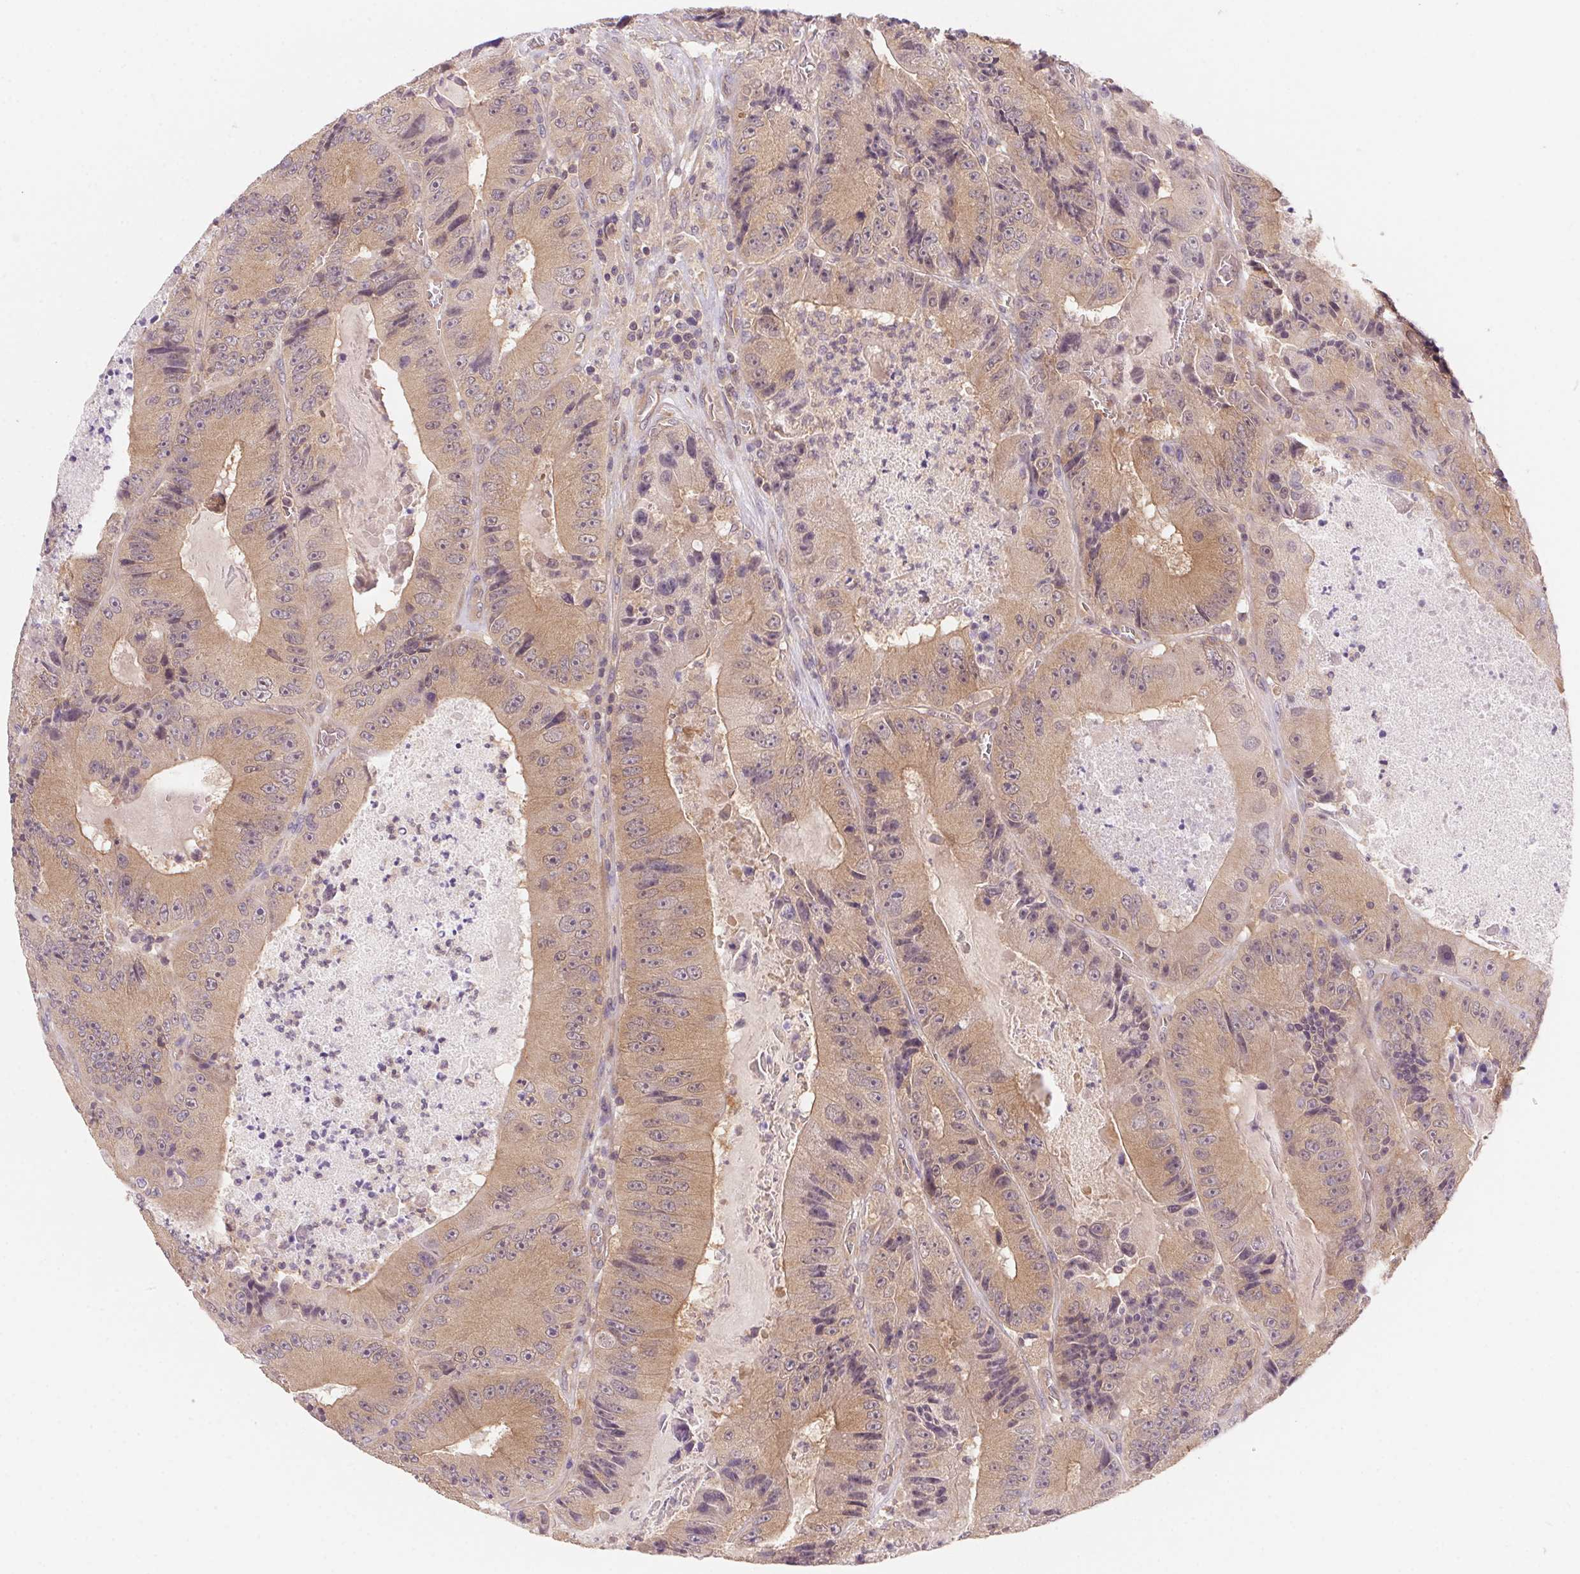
{"staining": {"intensity": "weak", "quantity": ">75%", "location": "cytoplasmic/membranous"}, "tissue": "colorectal cancer", "cell_type": "Tumor cells", "image_type": "cancer", "snomed": [{"axis": "morphology", "description": "Adenocarcinoma, NOS"}, {"axis": "topography", "description": "Colon"}], "caption": "Immunohistochemistry image of colorectal cancer stained for a protein (brown), which shows low levels of weak cytoplasmic/membranous staining in about >75% of tumor cells.", "gene": "PRKAA1", "patient": {"sex": "female", "age": 86}}